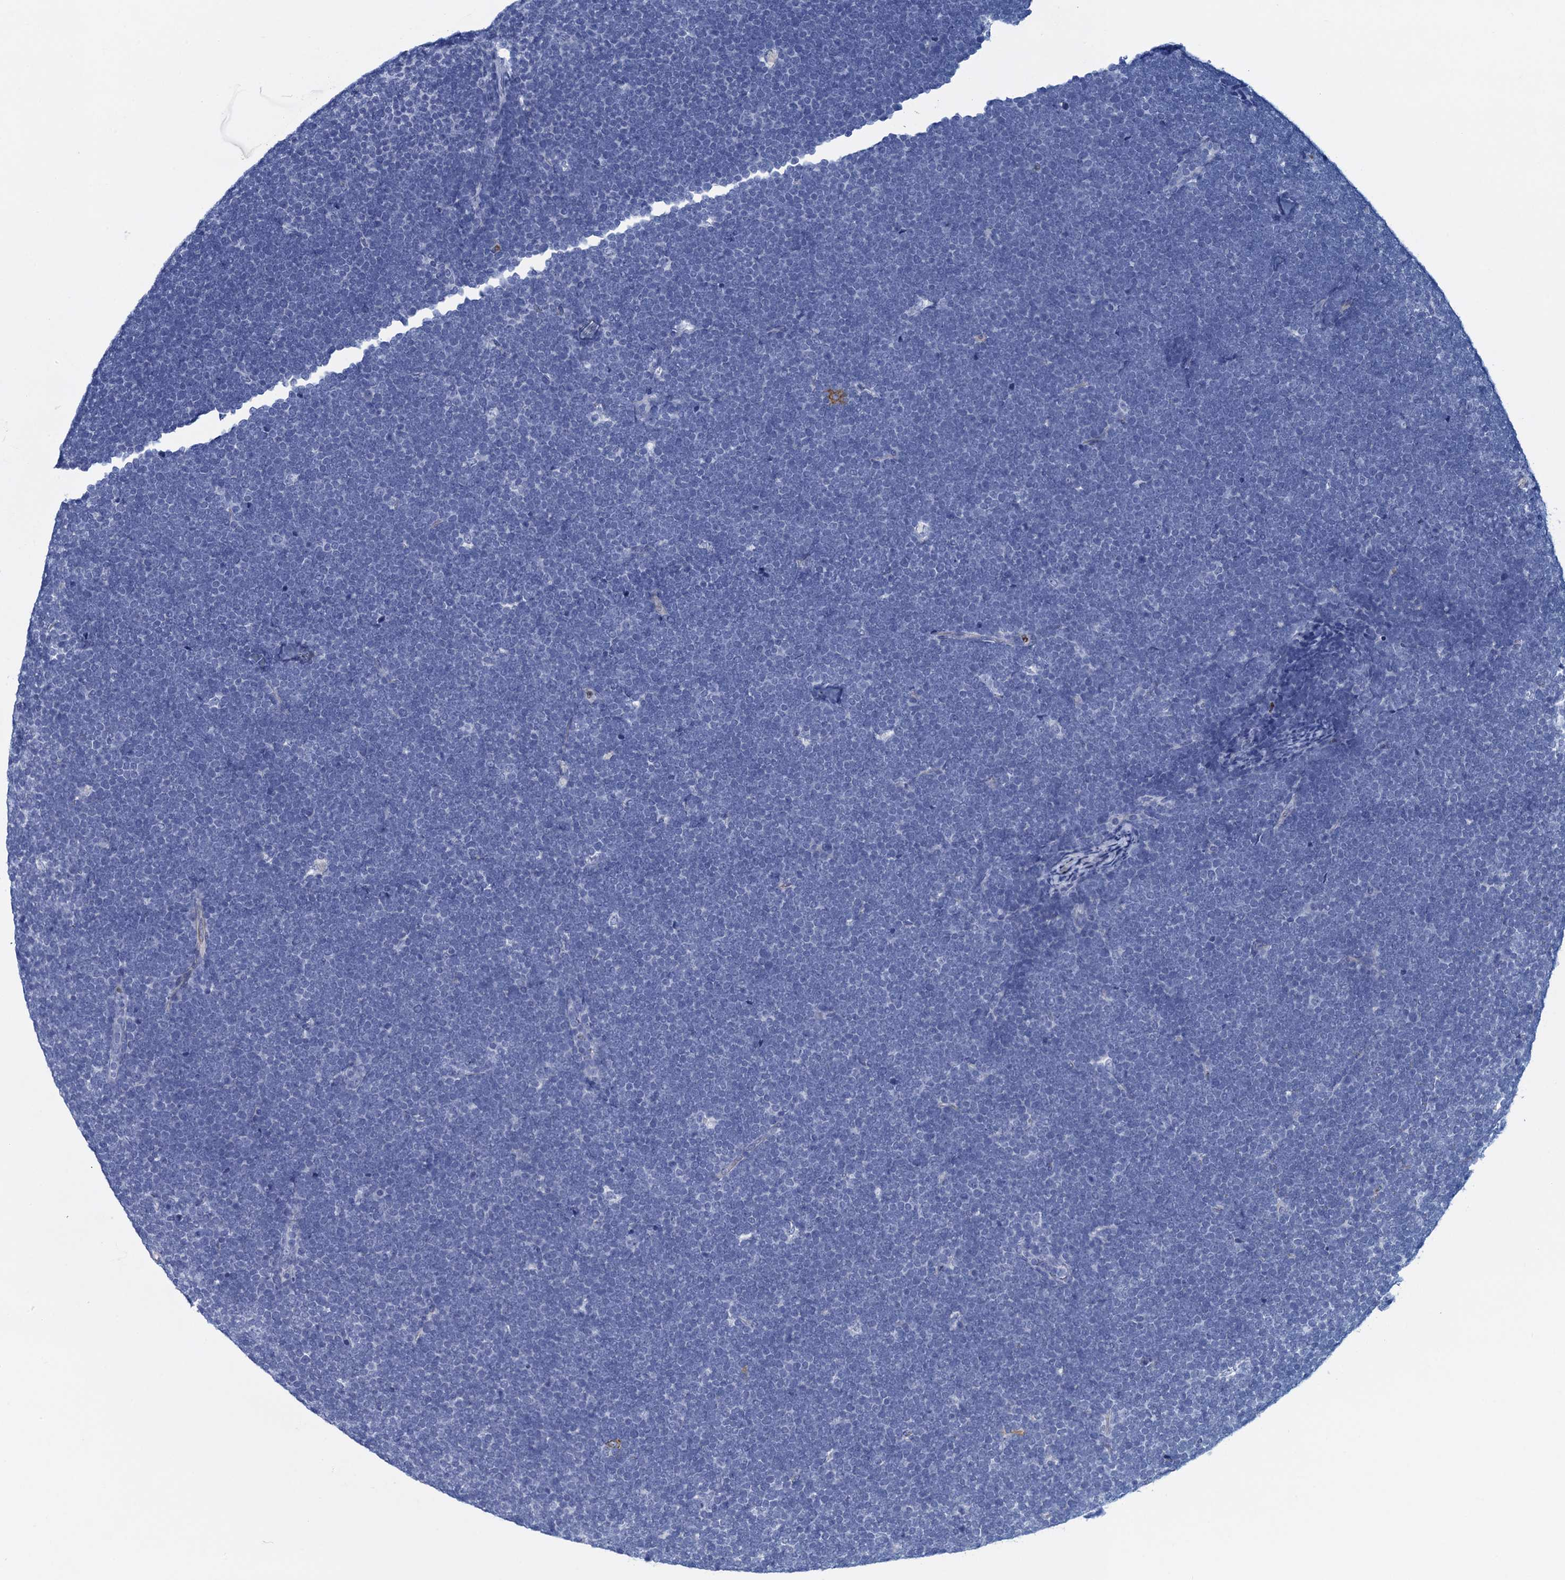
{"staining": {"intensity": "negative", "quantity": "none", "location": "none"}, "tissue": "lymphoma", "cell_type": "Tumor cells", "image_type": "cancer", "snomed": [{"axis": "morphology", "description": "Malignant lymphoma, non-Hodgkin's type, High grade"}, {"axis": "topography", "description": "Lymph node"}], "caption": "There is no significant expression in tumor cells of lymphoma. (DAB immunohistochemistry visualized using brightfield microscopy, high magnification).", "gene": "RHCG", "patient": {"sex": "male", "age": 13}}